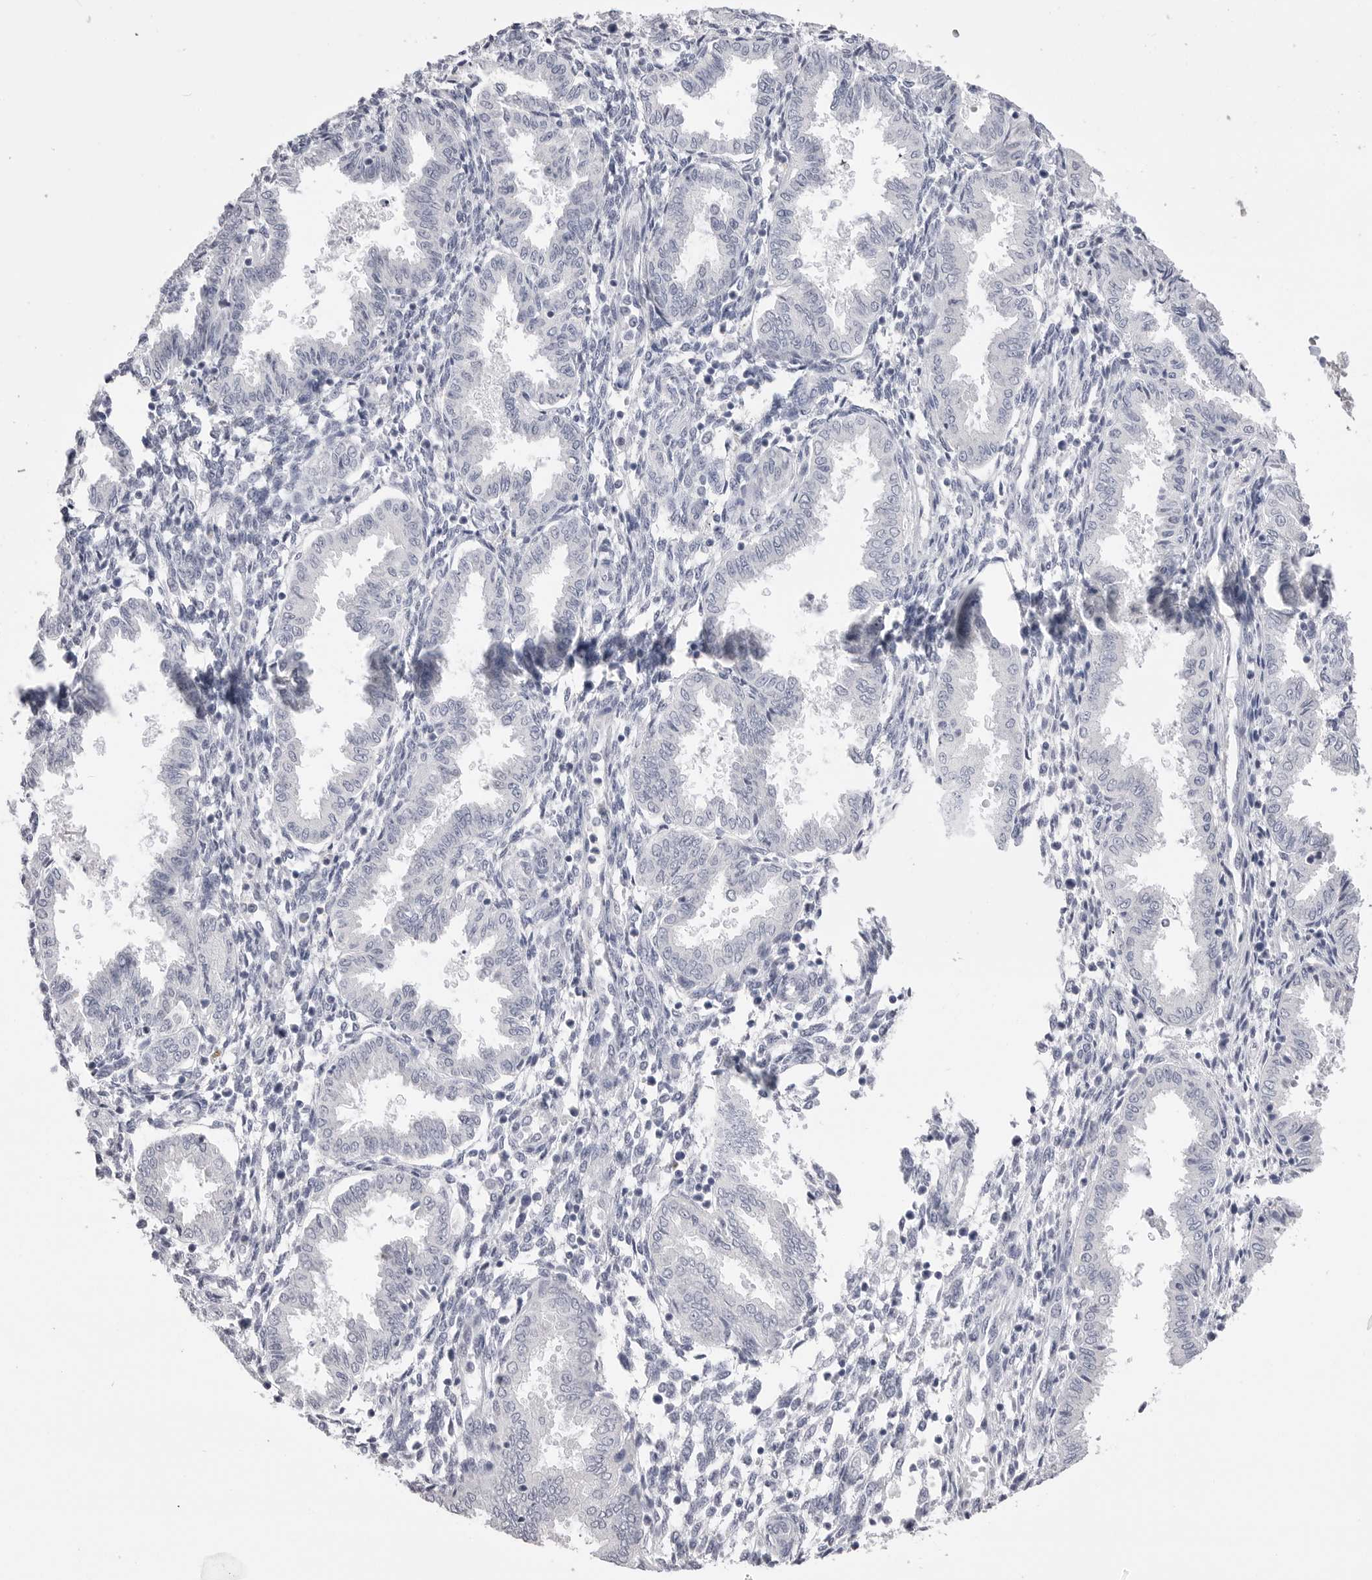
{"staining": {"intensity": "negative", "quantity": "none", "location": "none"}, "tissue": "endometrium", "cell_type": "Cells in endometrial stroma", "image_type": "normal", "snomed": [{"axis": "morphology", "description": "Normal tissue, NOS"}, {"axis": "topography", "description": "Endometrium"}], "caption": "Immunohistochemistry (IHC) image of benign human endometrium stained for a protein (brown), which reveals no staining in cells in endometrial stroma.", "gene": "CPB1", "patient": {"sex": "female", "age": 33}}